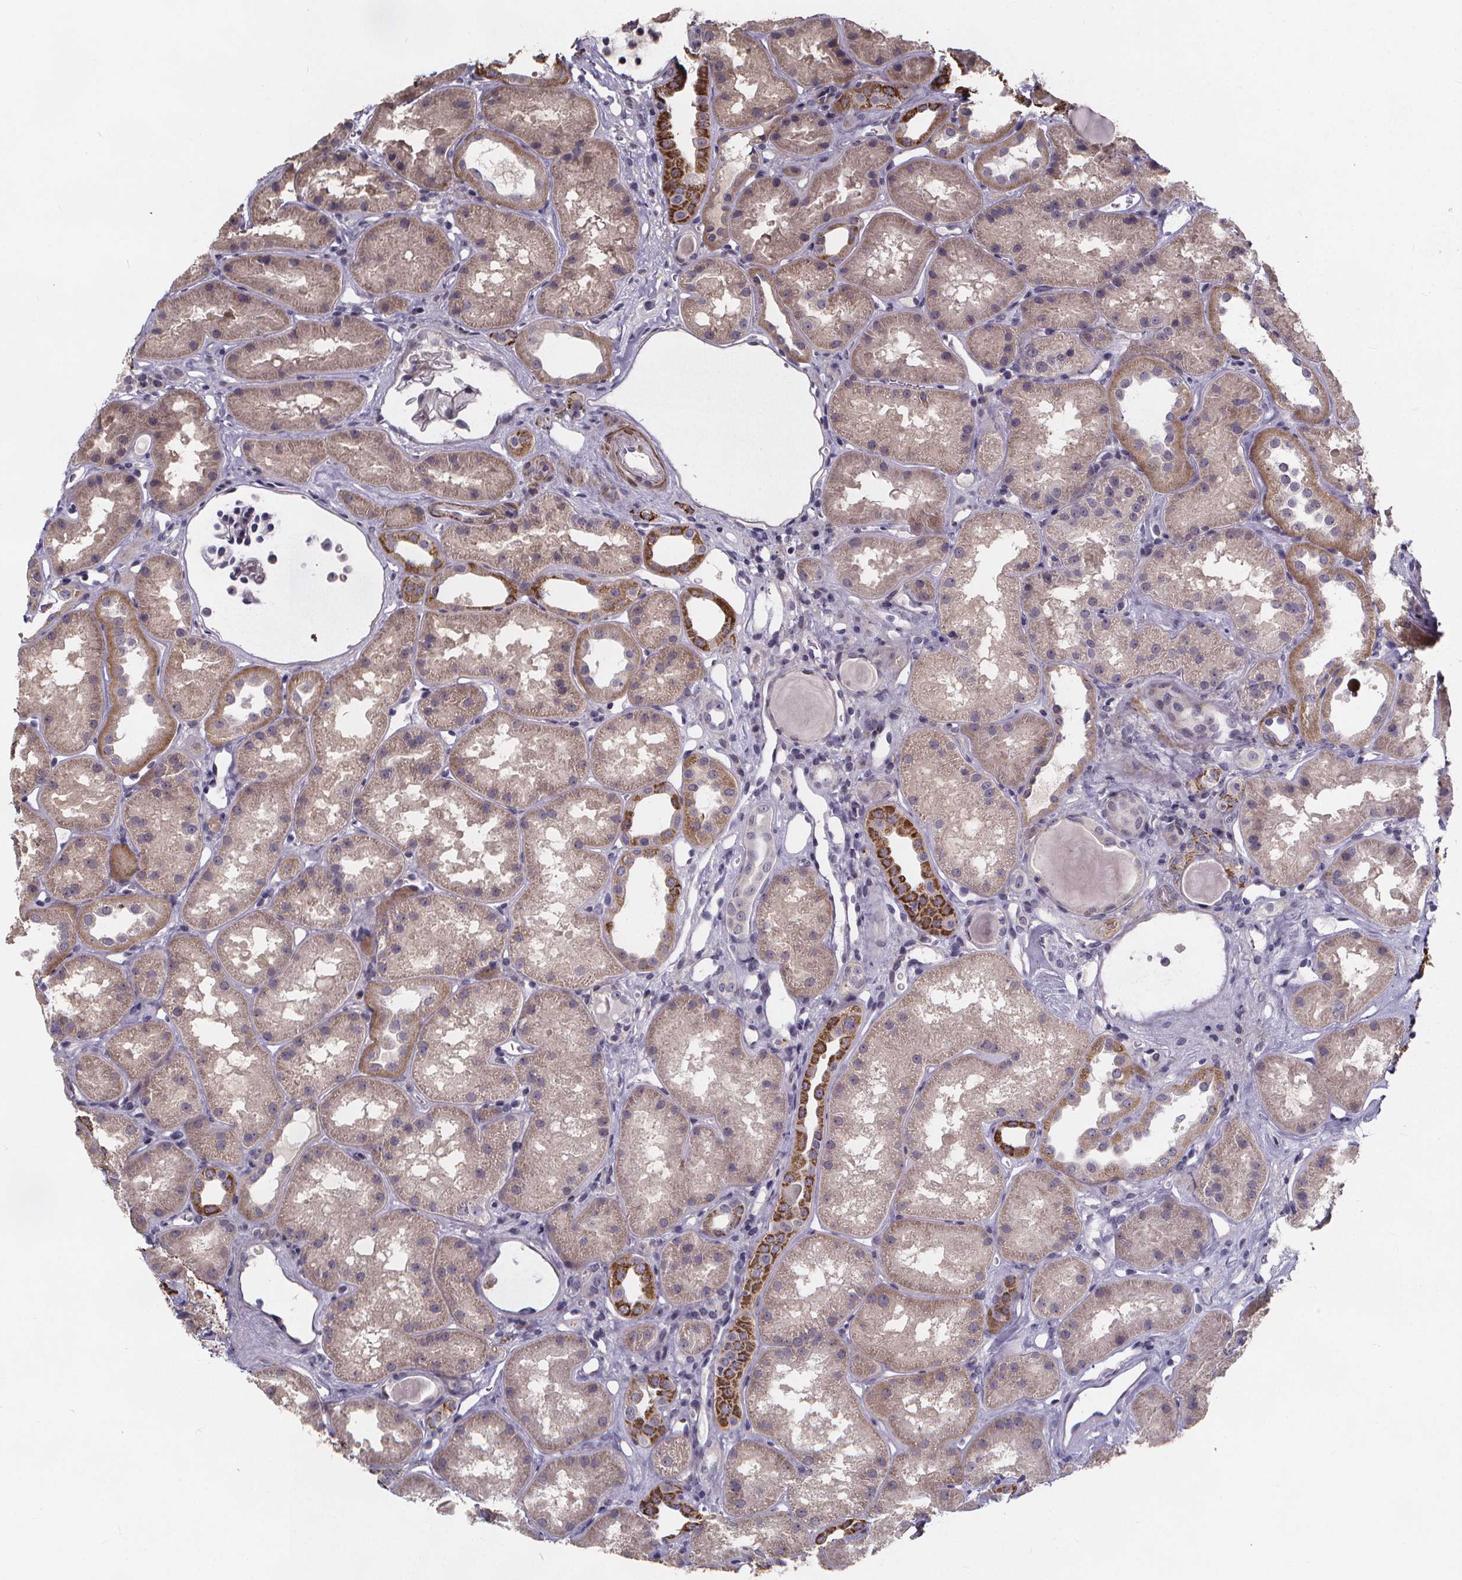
{"staining": {"intensity": "negative", "quantity": "none", "location": "none"}, "tissue": "kidney", "cell_type": "Cells in glomeruli", "image_type": "normal", "snomed": [{"axis": "morphology", "description": "Normal tissue, NOS"}, {"axis": "topography", "description": "Kidney"}], "caption": "Cells in glomeruli are negative for brown protein staining in benign kidney. (Brightfield microscopy of DAB immunohistochemistry at high magnification).", "gene": "FBXW2", "patient": {"sex": "male", "age": 61}}